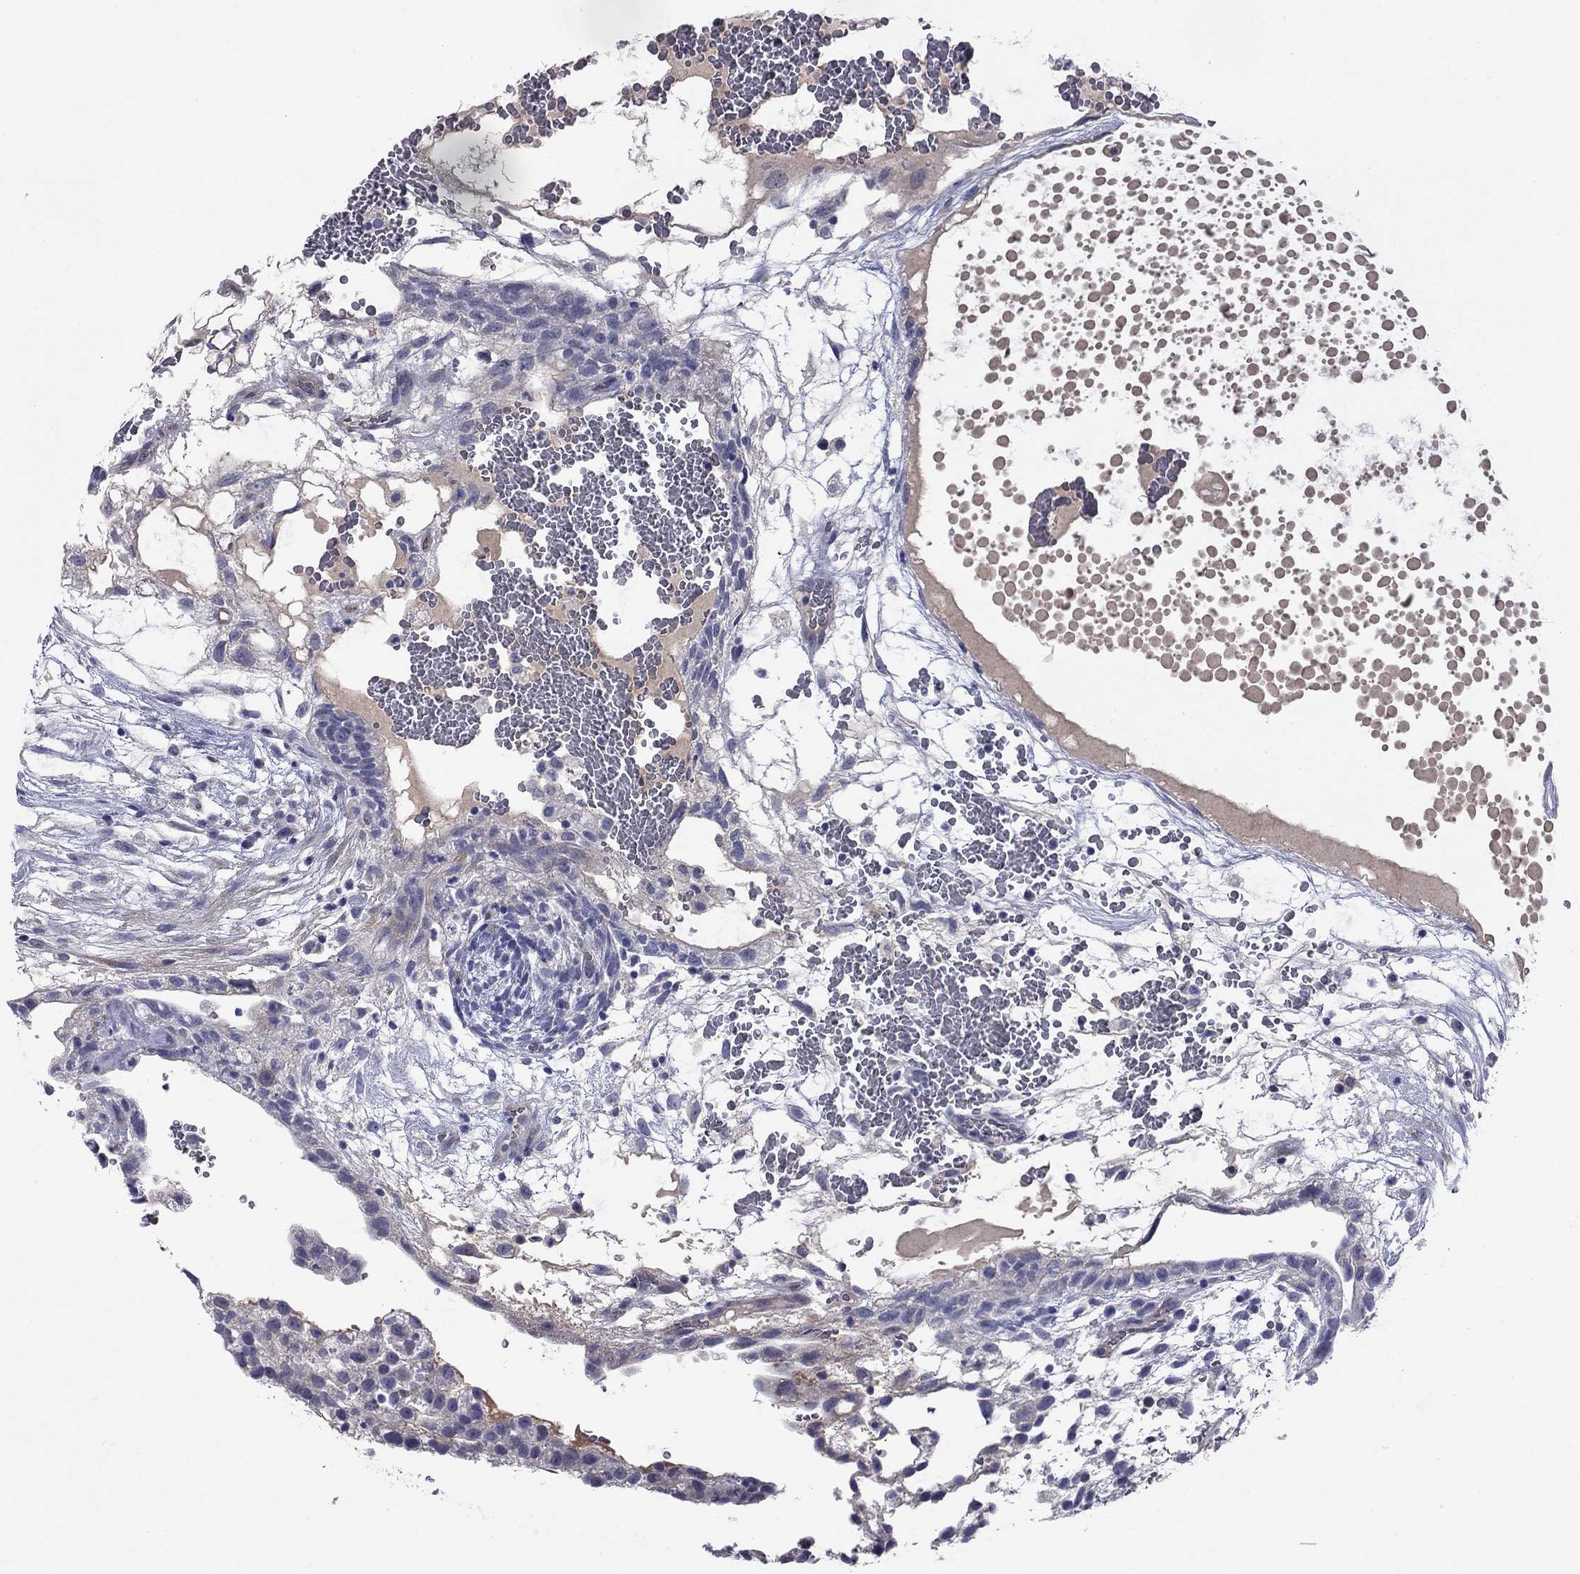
{"staining": {"intensity": "negative", "quantity": "none", "location": "none"}, "tissue": "testis cancer", "cell_type": "Tumor cells", "image_type": "cancer", "snomed": [{"axis": "morphology", "description": "Normal tissue, NOS"}, {"axis": "morphology", "description": "Carcinoma, Embryonal, NOS"}, {"axis": "topography", "description": "Testis"}], "caption": "High power microscopy image of an IHC micrograph of embryonal carcinoma (testis), revealing no significant positivity in tumor cells.", "gene": "UNC119B", "patient": {"sex": "male", "age": 32}}